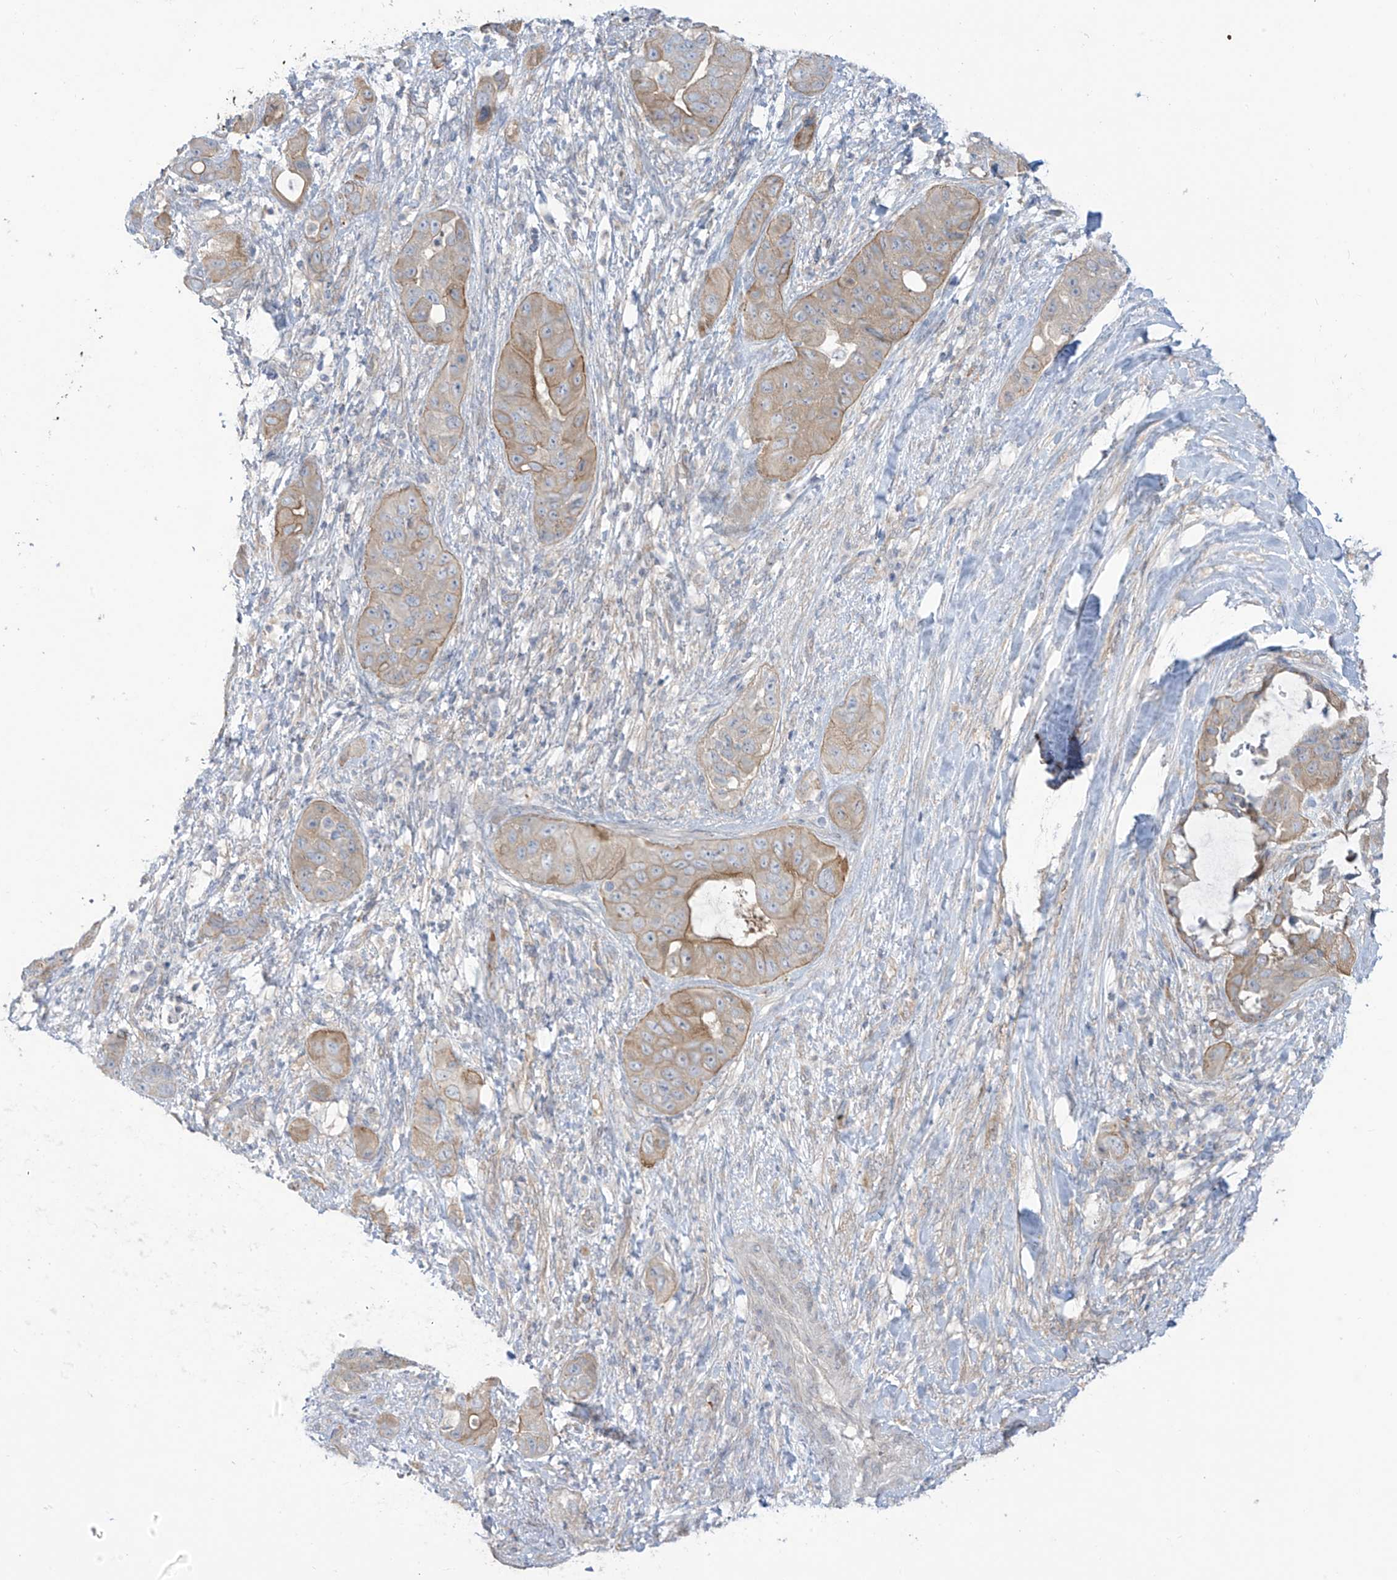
{"staining": {"intensity": "weak", "quantity": ">75%", "location": "cytoplasmic/membranous"}, "tissue": "liver cancer", "cell_type": "Tumor cells", "image_type": "cancer", "snomed": [{"axis": "morphology", "description": "Cholangiocarcinoma"}, {"axis": "topography", "description": "Liver"}], "caption": "The image displays immunohistochemical staining of liver cholangiocarcinoma. There is weak cytoplasmic/membranous positivity is identified in approximately >75% of tumor cells. (DAB = brown stain, brightfield microscopy at high magnification).", "gene": "EIPR1", "patient": {"sex": "female", "age": 52}}